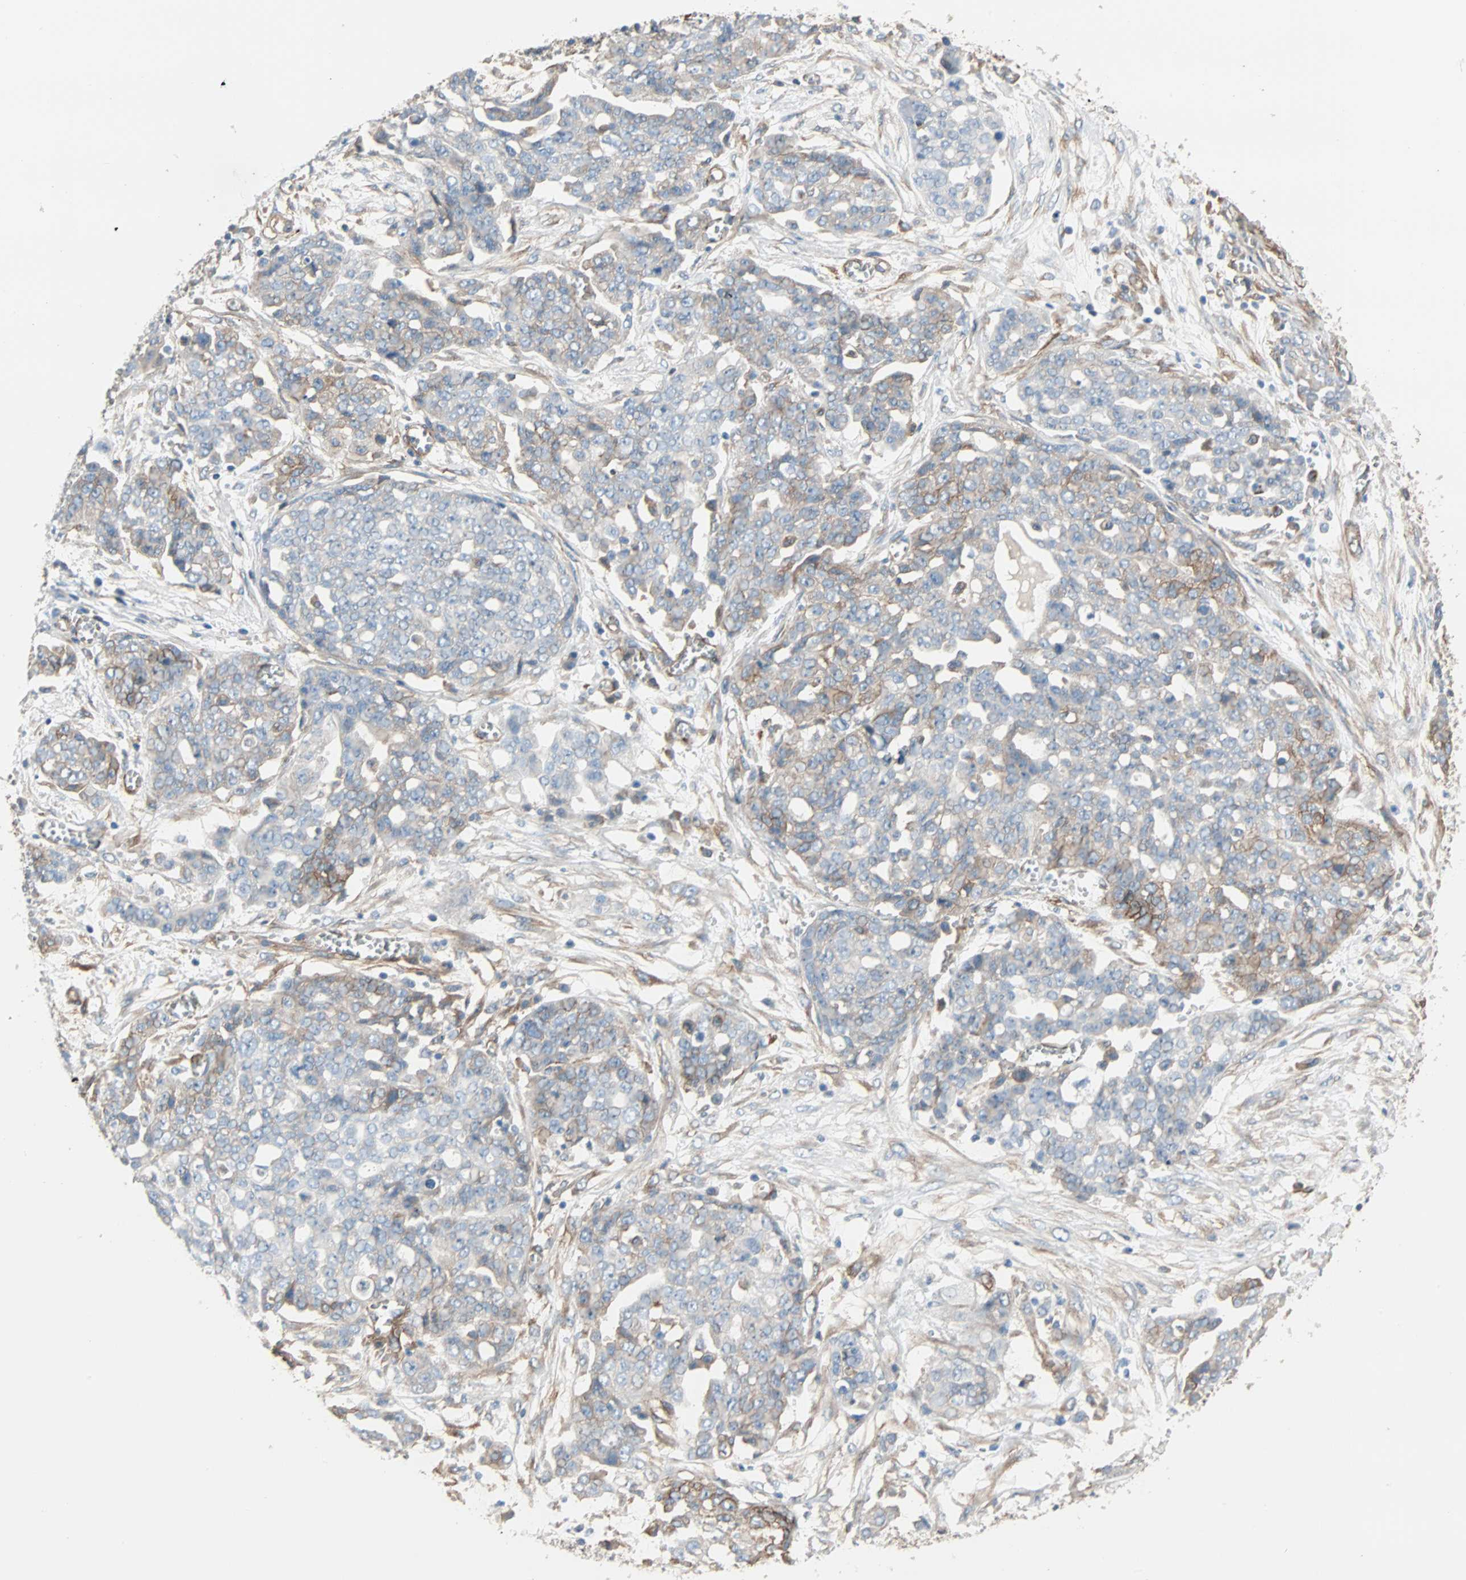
{"staining": {"intensity": "moderate", "quantity": "25%-75%", "location": "cytoplasmic/membranous"}, "tissue": "ovarian cancer", "cell_type": "Tumor cells", "image_type": "cancer", "snomed": [{"axis": "morphology", "description": "Cystadenocarcinoma, serous, NOS"}, {"axis": "topography", "description": "Soft tissue"}, {"axis": "topography", "description": "Ovary"}], "caption": "Serous cystadenocarcinoma (ovarian) stained for a protein shows moderate cytoplasmic/membranous positivity in tumor cells.", "gene": "EPB41L2", "patient": {"sex": "female", "age": 57}}